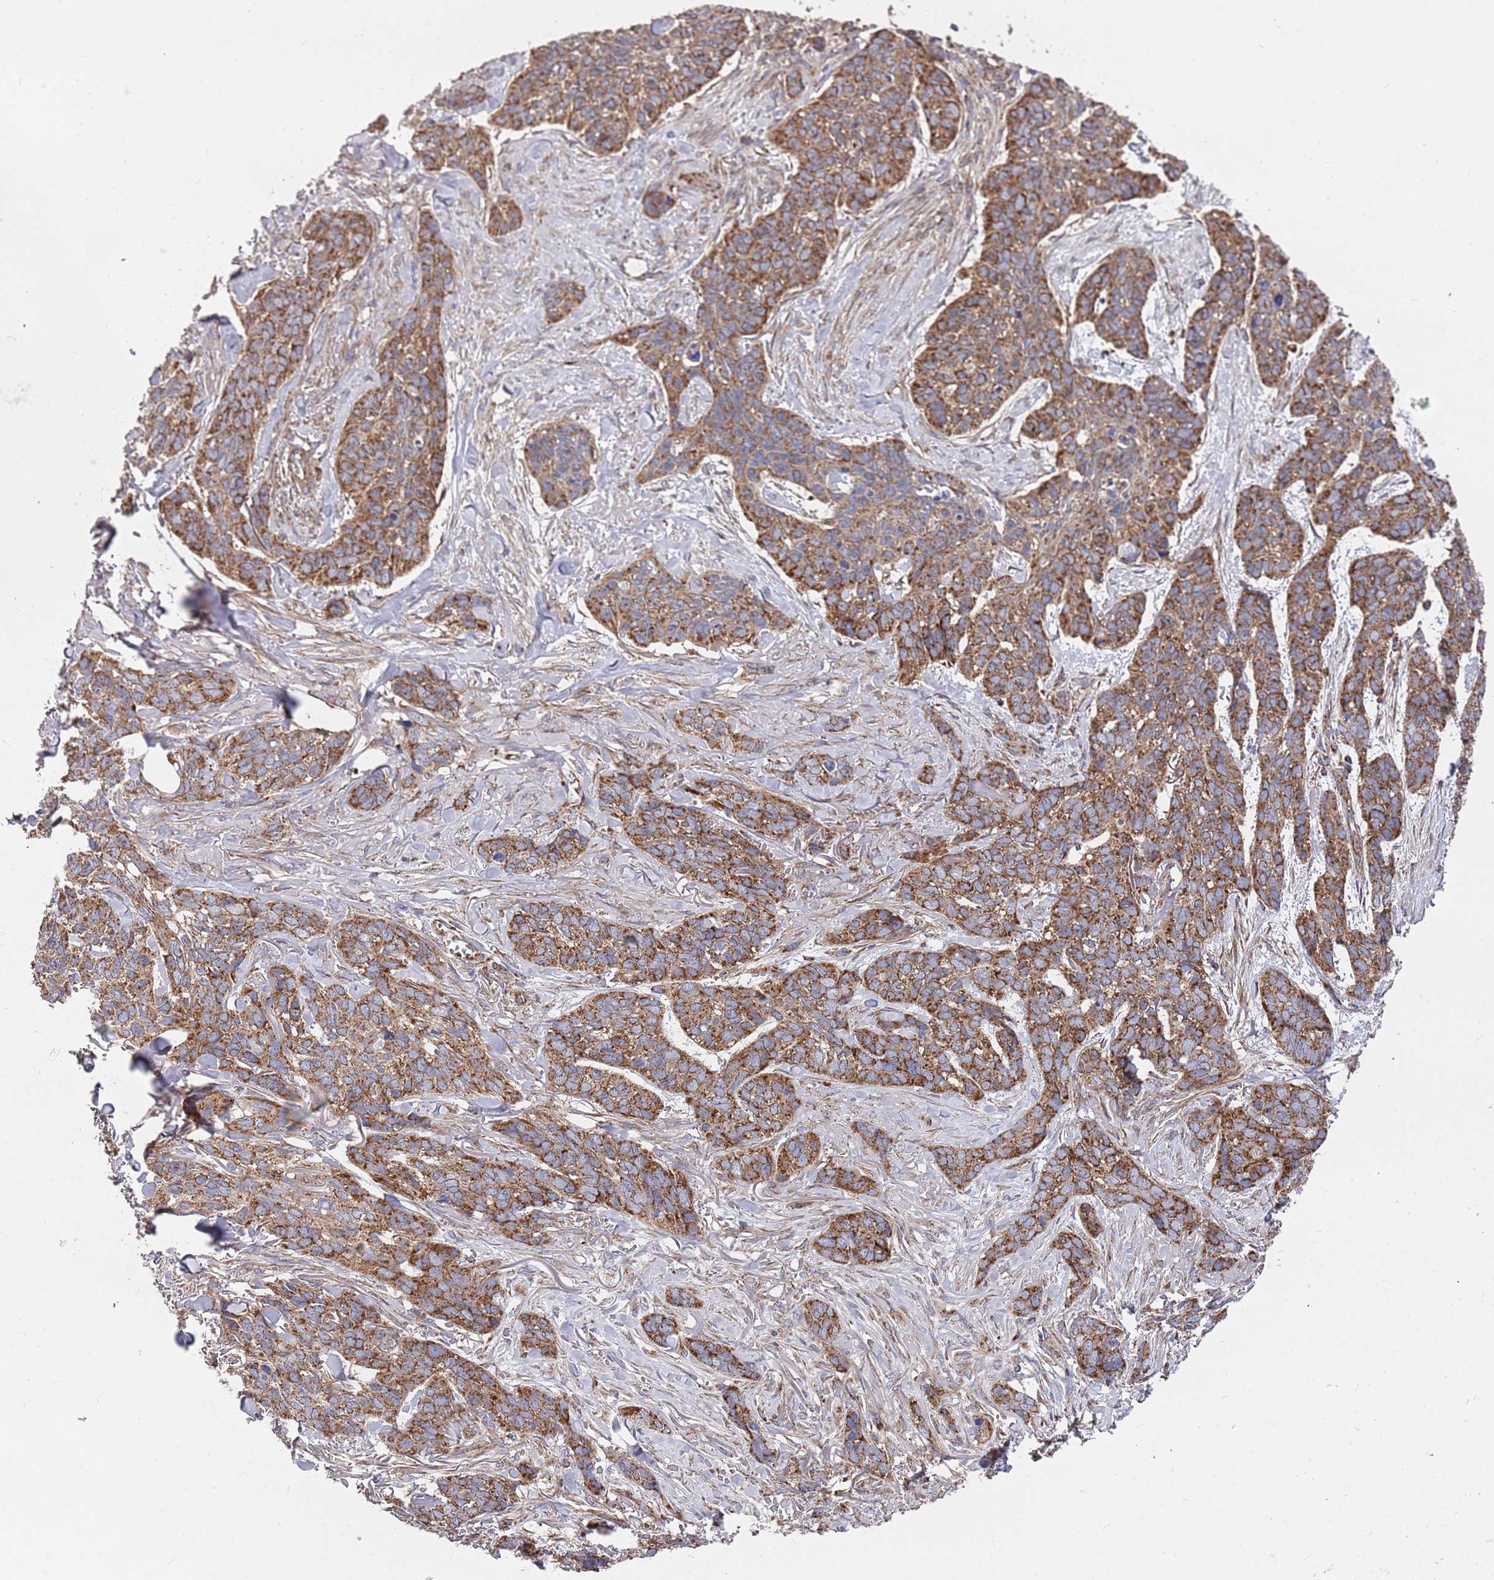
{"staining": {"intensity": "moderate", "quantity": ">75%", "location": "cytoplasmic/membranous"}, "tissue": "skin cancer", "cell_type": "Tumor cells", "image_type": "cancer", "snomed": [{"axis": "morphology", "description": "Basal cell carcinoma"}, {"axis": "topography", "description": "Skin"}], "caption": "Immunohistochemistry (DAB (3,3'-diaminobenzidine)) staining of skin basal cell carcinoma demonstrates moderate cytoplasmic/membranous protein staining in about >75% of tumor cells. (IHC, brightfield microscopy, high magnification).", "gene": "WDFY3", "patient": {"sex": "male", "age": 86}}